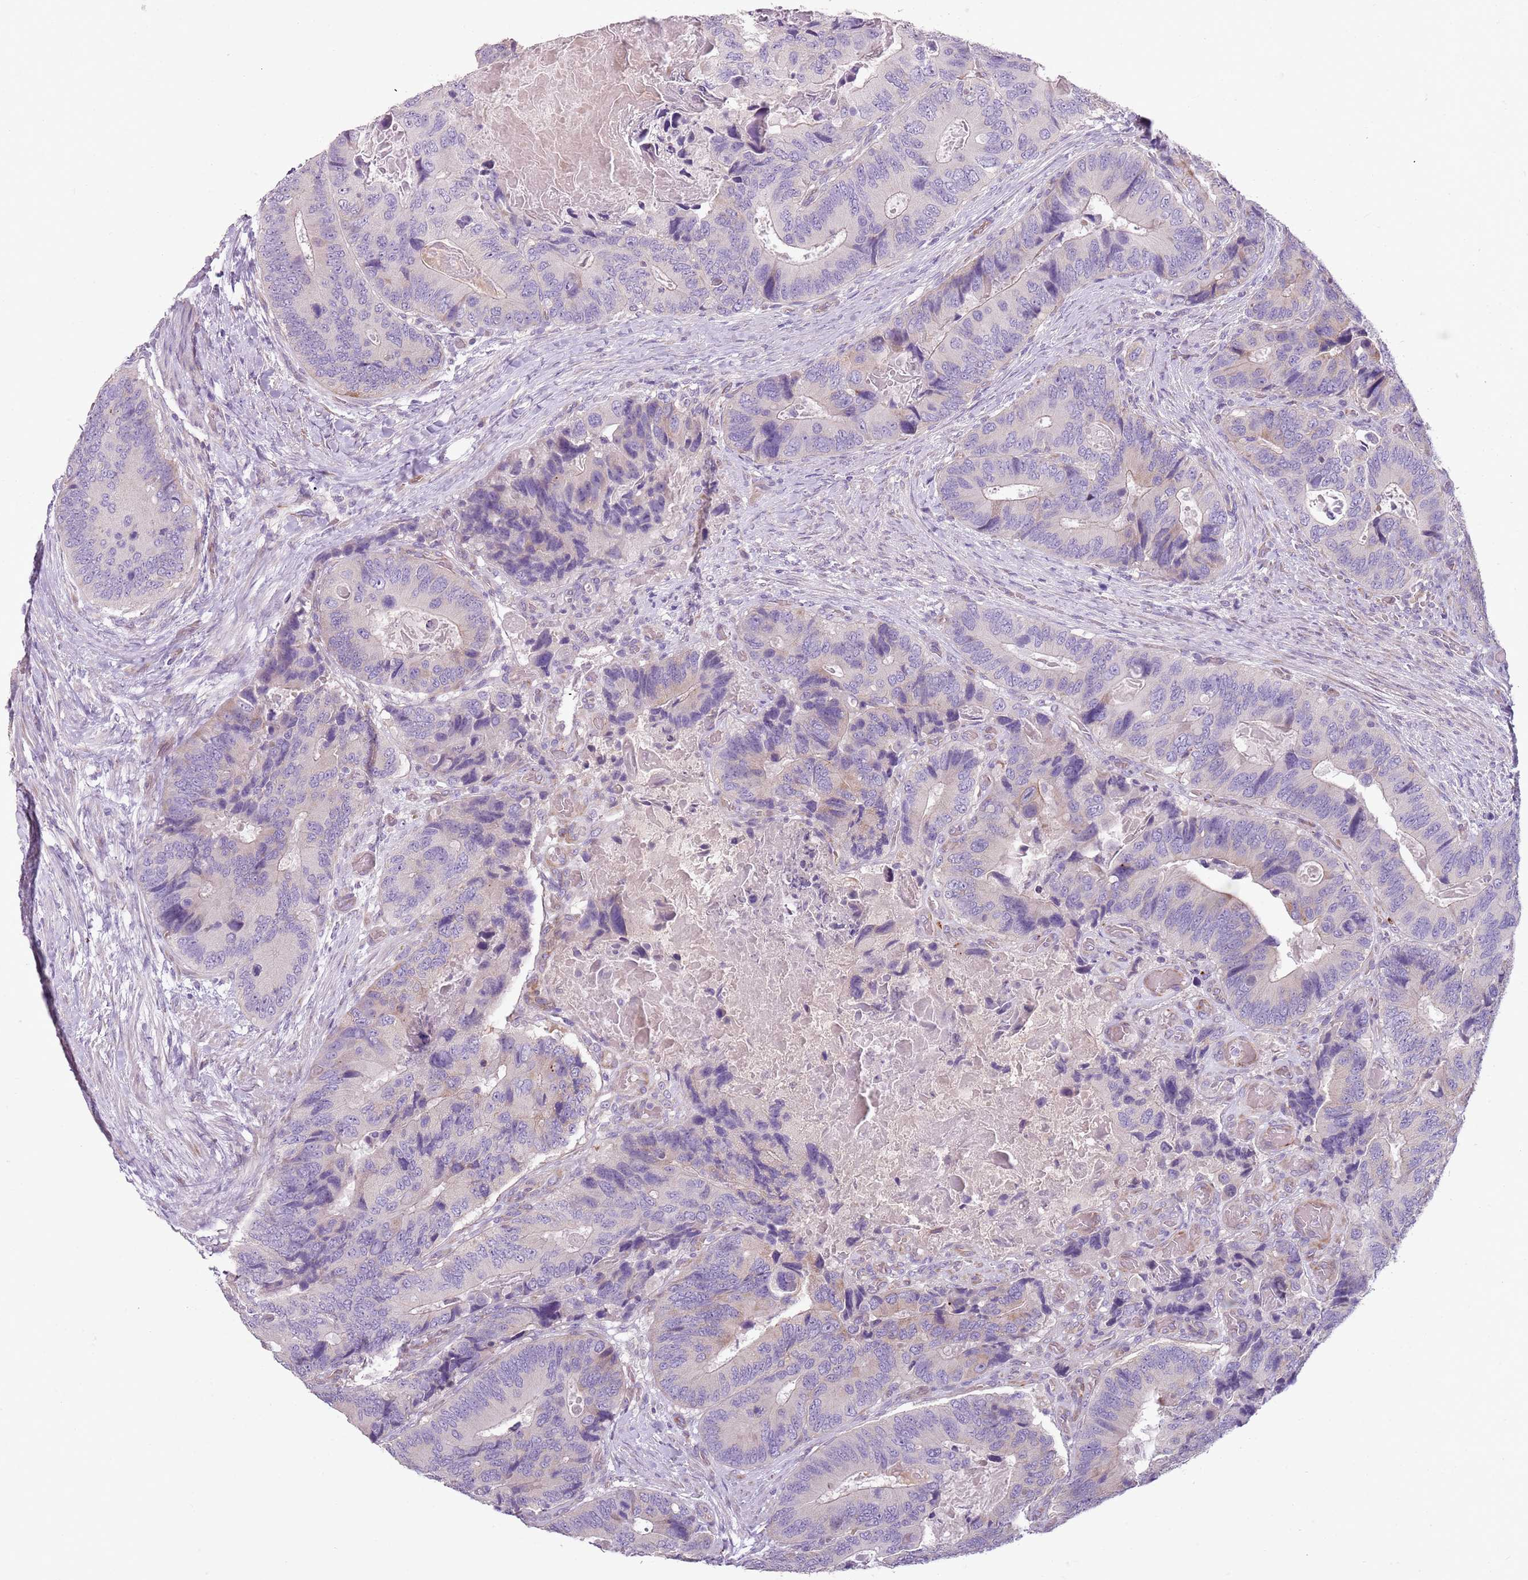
{"staining": {"intensity": "negative", "quantity": "none", "location": "none"}, "tissue": "colorectal cancer", "cell_type": "Tumor cells", "image_type": "cancer", "snomed": [{"axis": "morphology", "description": "Adenocarcinoma, NOS"}, {"axis": "topography", "description": "Colon"}], "caption": "Immunohistochemical staining of human colorectal adenocarcinoma displays no significant expression in tumor cells.", "gene": "ZNF583", "patient": {"sex": "male", "age": 84}}